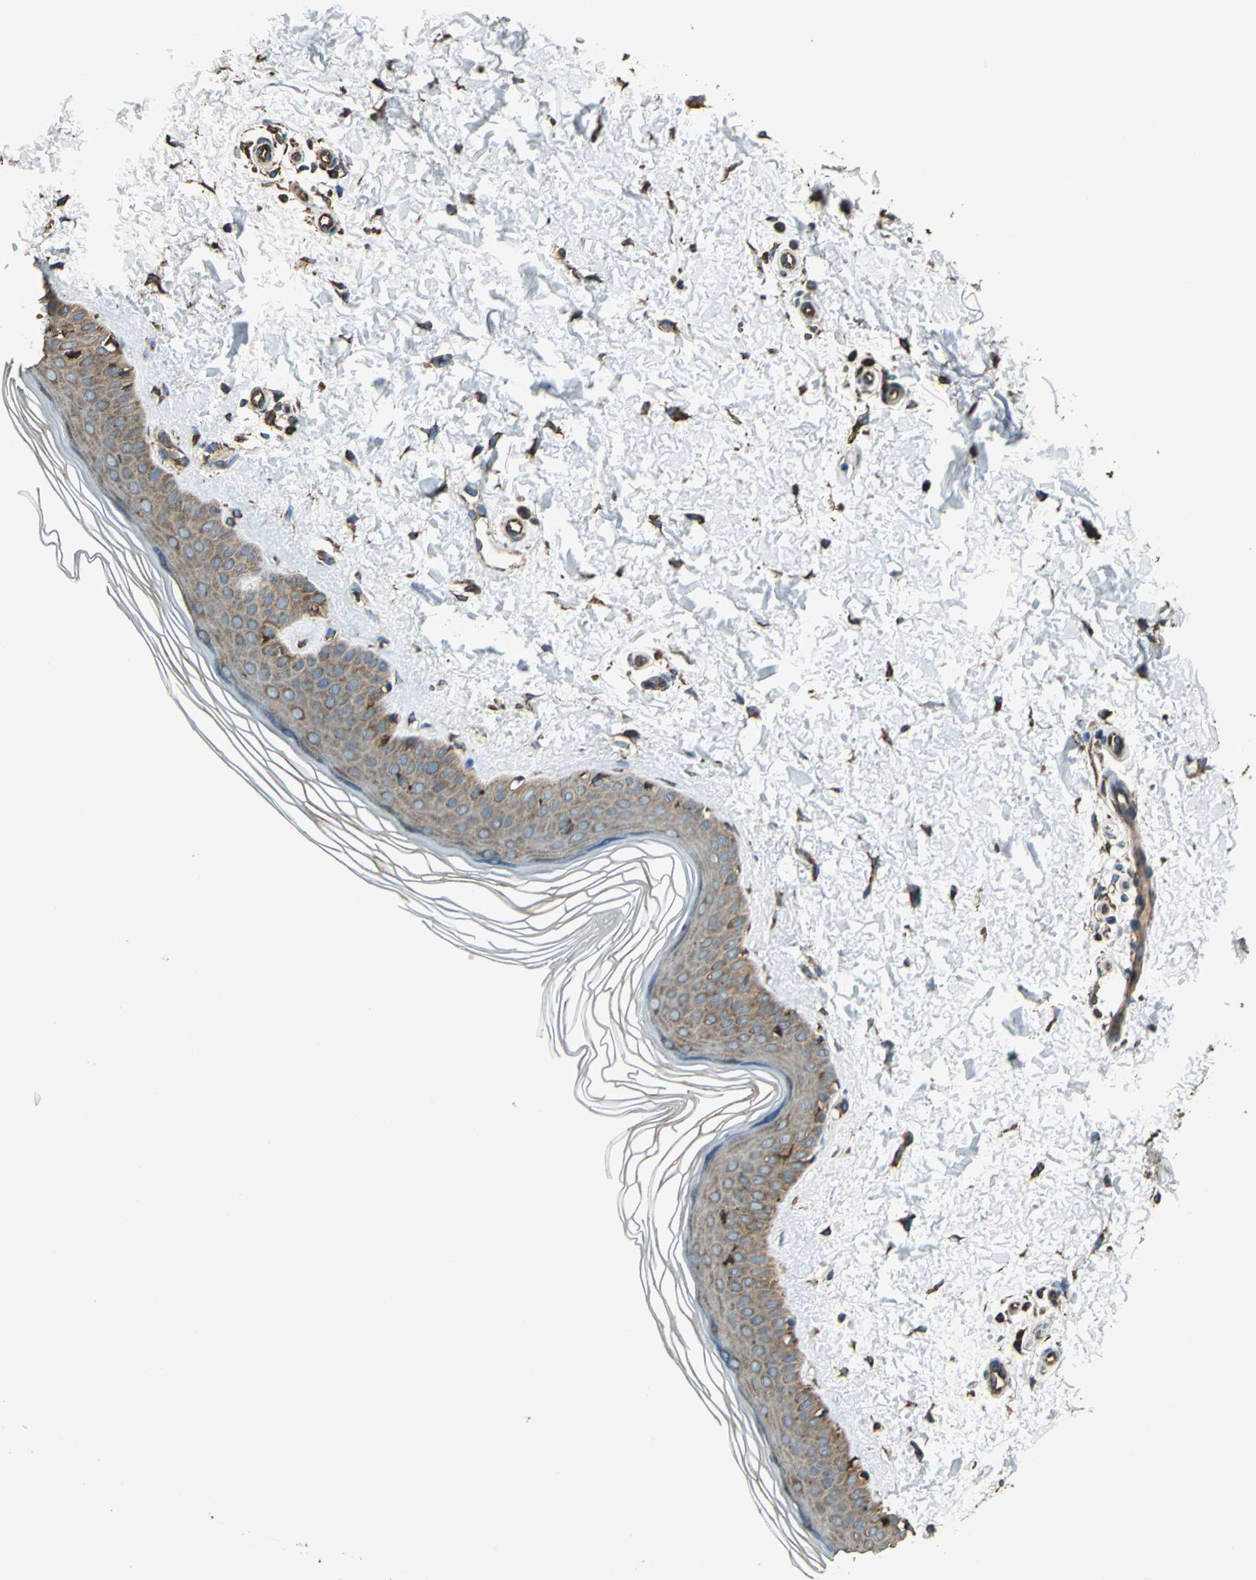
{"staining": {"intensity": "strong", "quantity": ">75%", "location": "cytoplasmic/membranous"}, "tissue": "skin", "cell_type": "Fibroblasts", "image_type": "normal", "snomed": [{"axis": "morphology", "description": "Normal tissue, NOS"}, {"axis": "topography", "description": "Skin"}], "caption": "Immunohistochemistry (IHC) photomicrograph of benign skin: skin stained using immunohistochemistry (IHC) exhibits high levels of strong protein expression localized specifically in the cytoplasmic/membranous of fibroblasts, appearing as a cytoplasmic/membranous brown color.", "gene": "GPANK1", "patient": {"sex": "female", "age": 19}}